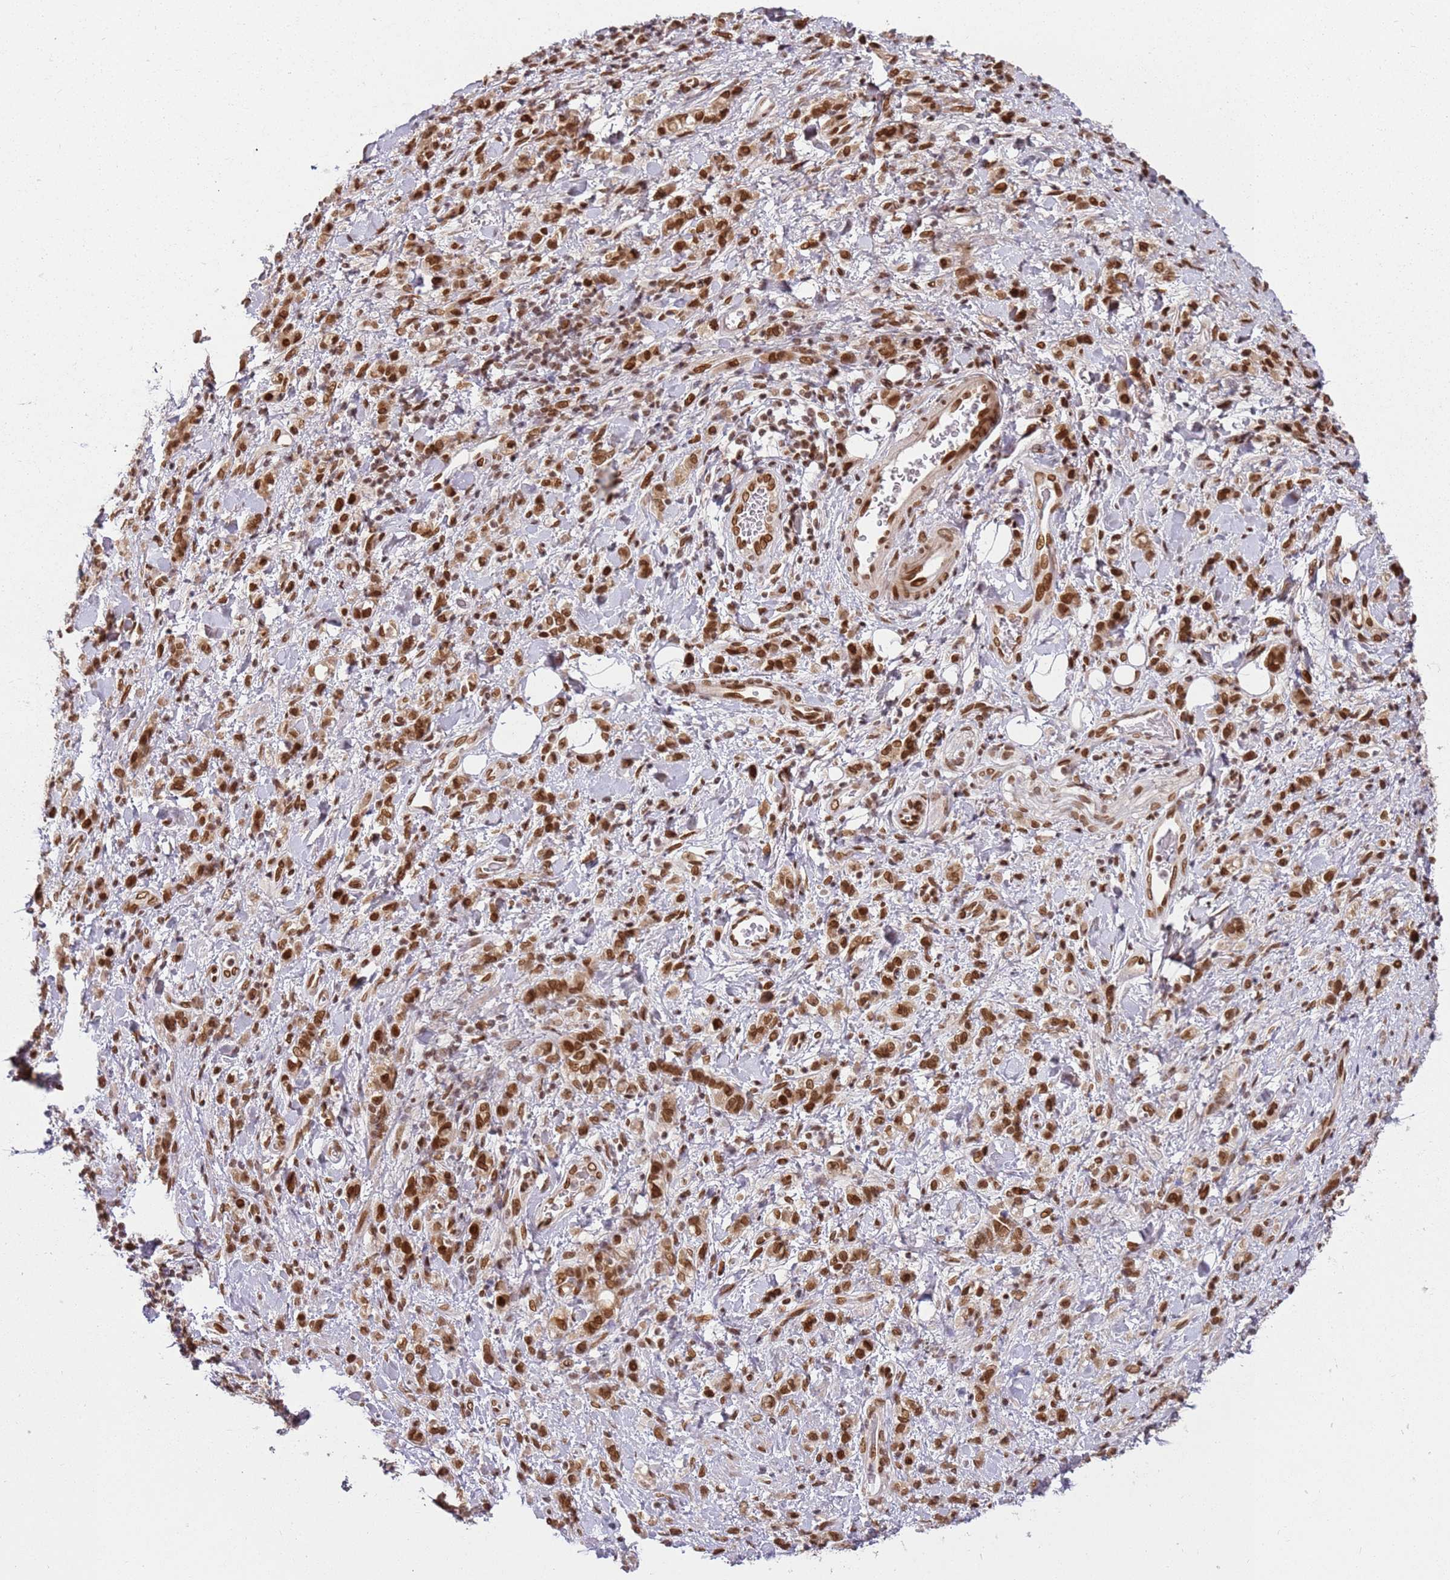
{"staining": {"intensity": "moderate", "quantity": ">75%", "location": "nuclear"}, "tissue": "stomach cancer", "cell_type": "Tumor cells", "image_type": "cancer", "snomed": [{"axis": "morphology", "description": "Adenocarcinoma, NOS"}, {"axis": "topography", "description": "Stomach"}], "caption": "Stomach cancer (adenocarcinoma) stained for a protein (brown) reveals moderate nuclear positive staining in approximately >75% of tumor cells.", "gene": "TENT4A", "patient": {"sex": "male", "age": 77}}